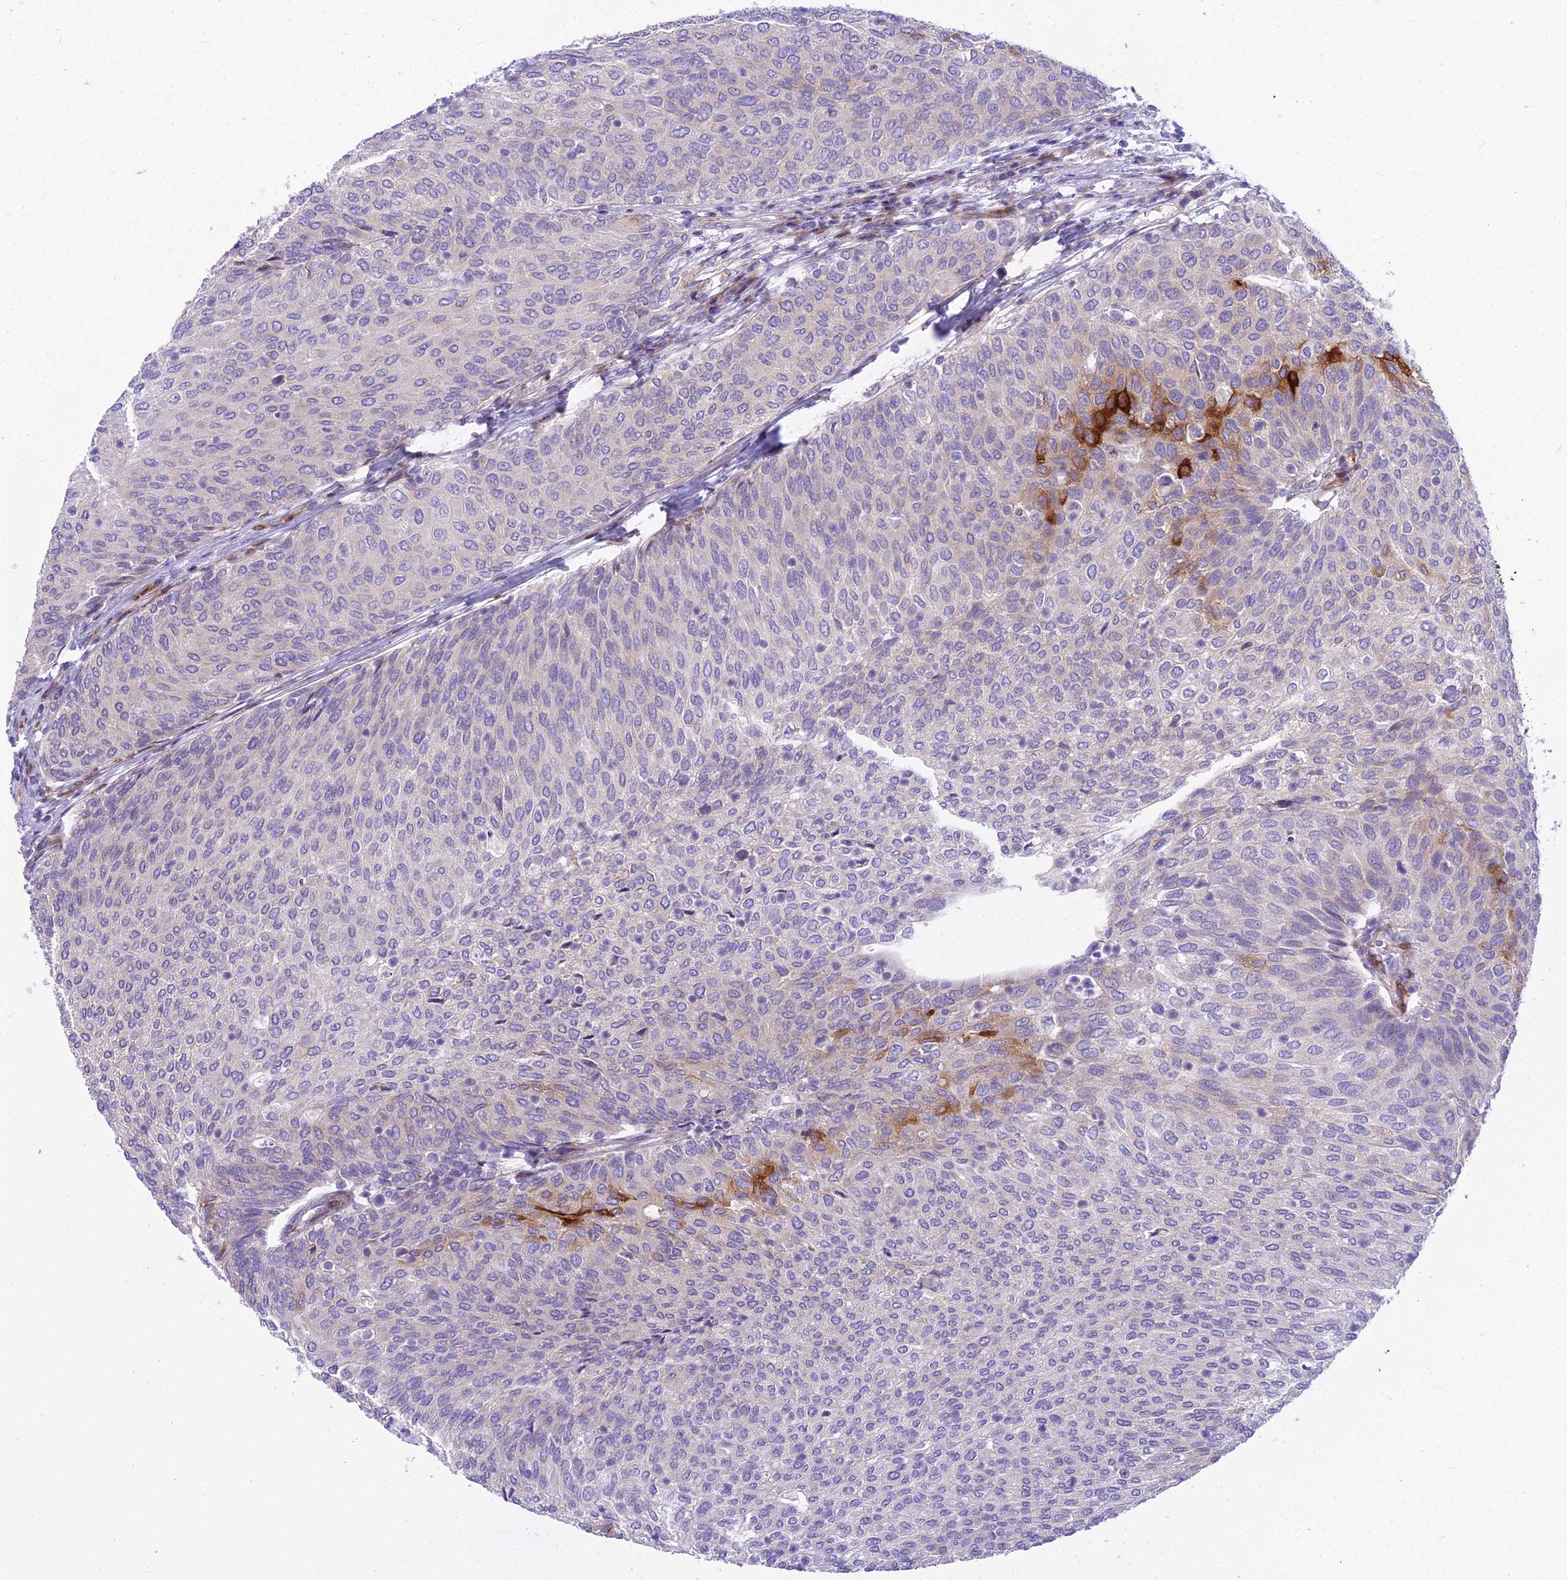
{"staining": {"intensity": "strong", "quantity": "<25%", "location": "cytoplasmic/membranous"}, "tissue": "urothelial cancer", "cell_type": "Tumor cells", "image_type": "cancer", "snomed": [{"axis": "morphology", "description": "Urothelial carcinoma, Low grade"}, {"axis": "topography", "description": "Urinary bladder"}], "caption": "Protein staining displays strong cytoplasmic/membranous expression in approximately <25% of tumor cells in urothelial cancer.", "gene": "PCDHB14", "patient": {"sex": "female", "age": 79}}